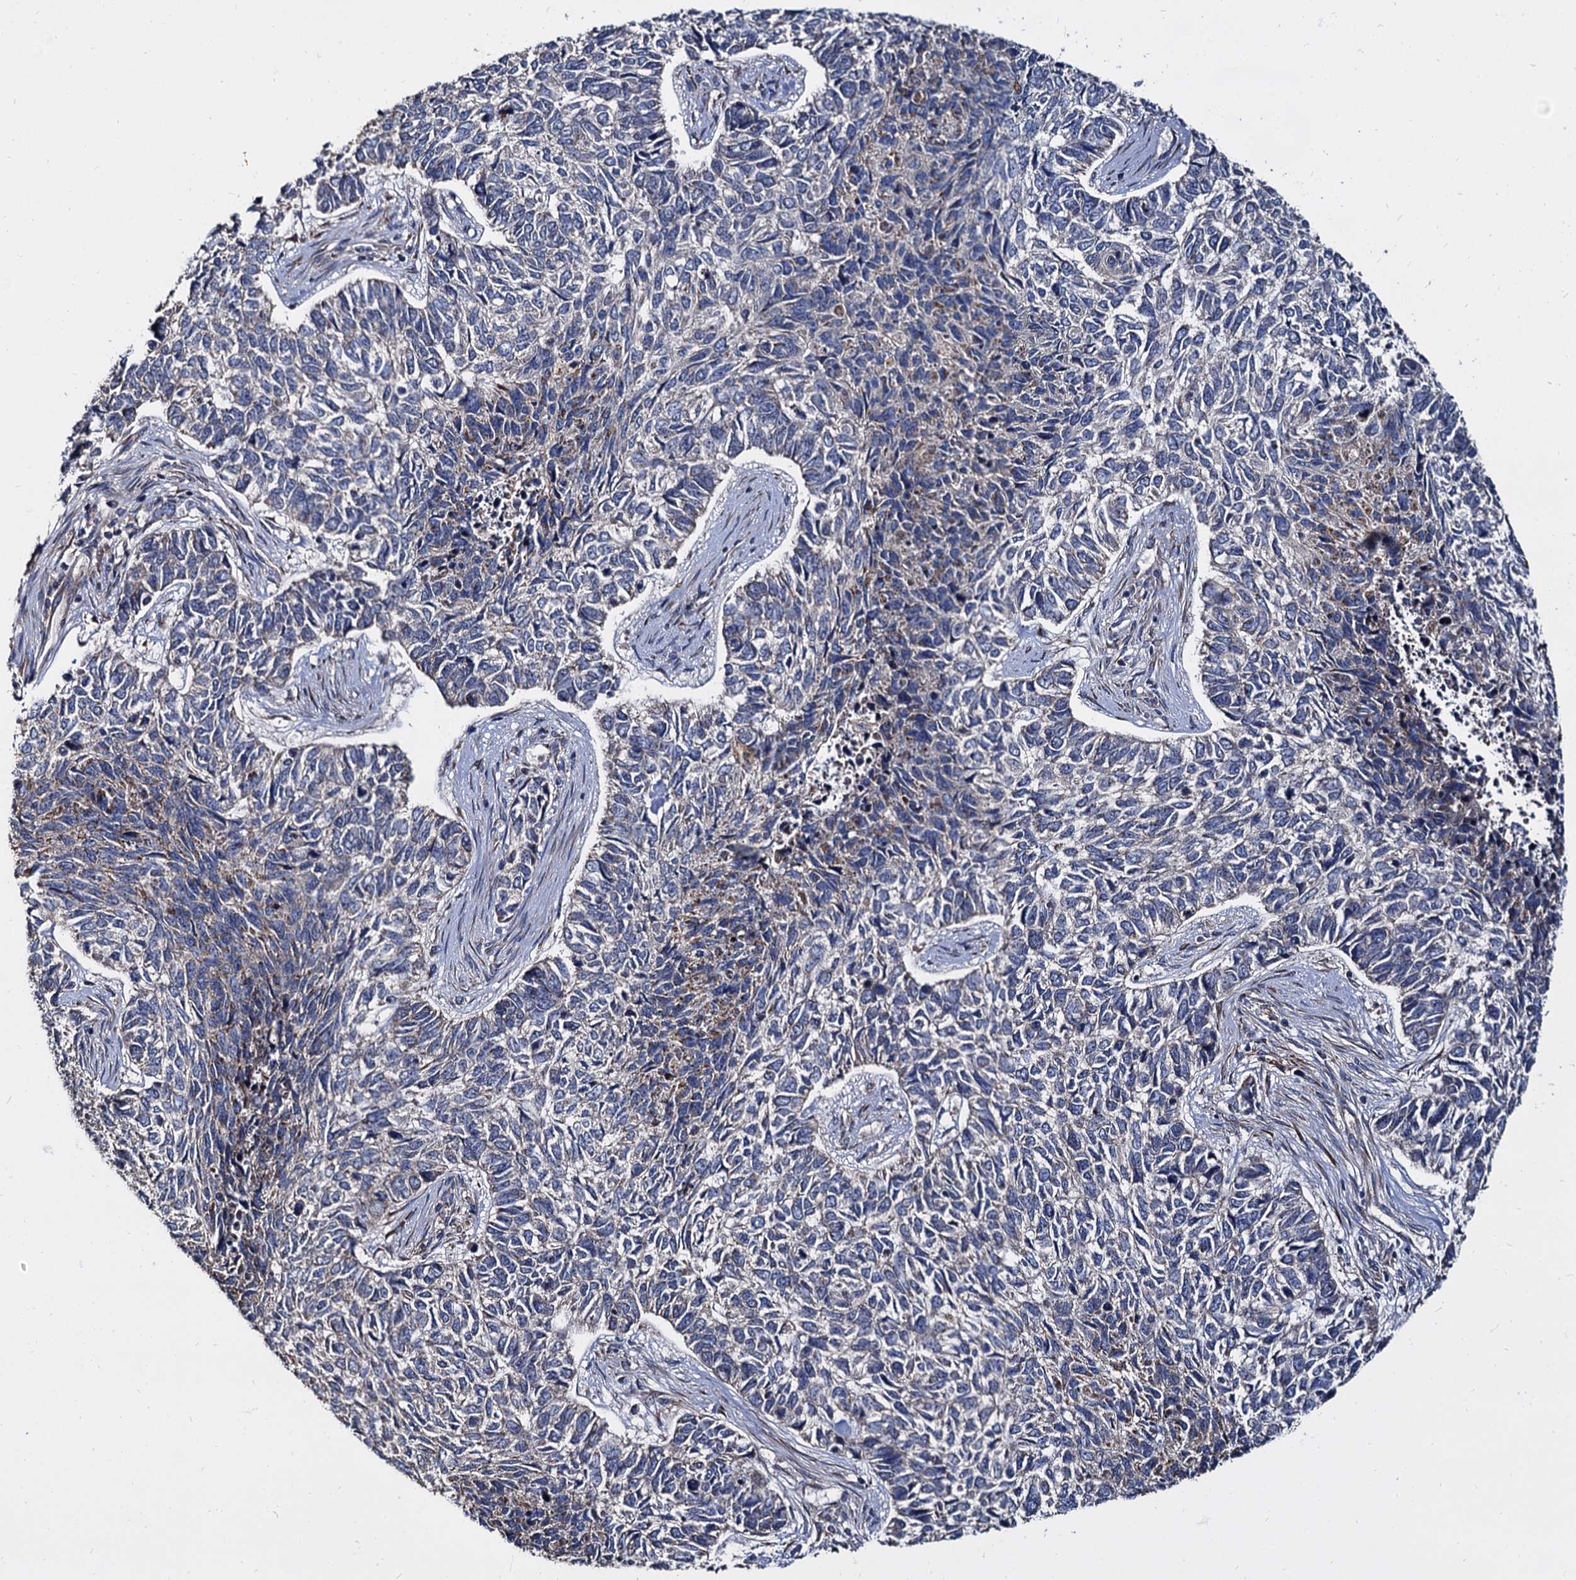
{"staining": {"intensity": "negative", "quantity": "none", "location": "none"}, "tissue": "skin cancer", "cell_type": "Tumor cells", "image_type": "cancer", "snomed": [{"axis": "morphology", "description": "Basal cell carcinoma"}, {"axis": "topography", "description": "Skin"}], "caption": "IHC photomicrograph of neoplastic tissue: human skin basal cell carcinoma stained with DAB (3,3'-diaminobenzidine) shows no significant protein positivity in tumor cells. (DAB immunohistochemistry visualized using brightfield microscopy, high magnification).", "gene": "WWC3", "patient": {"sex": "female", "age": 65}}